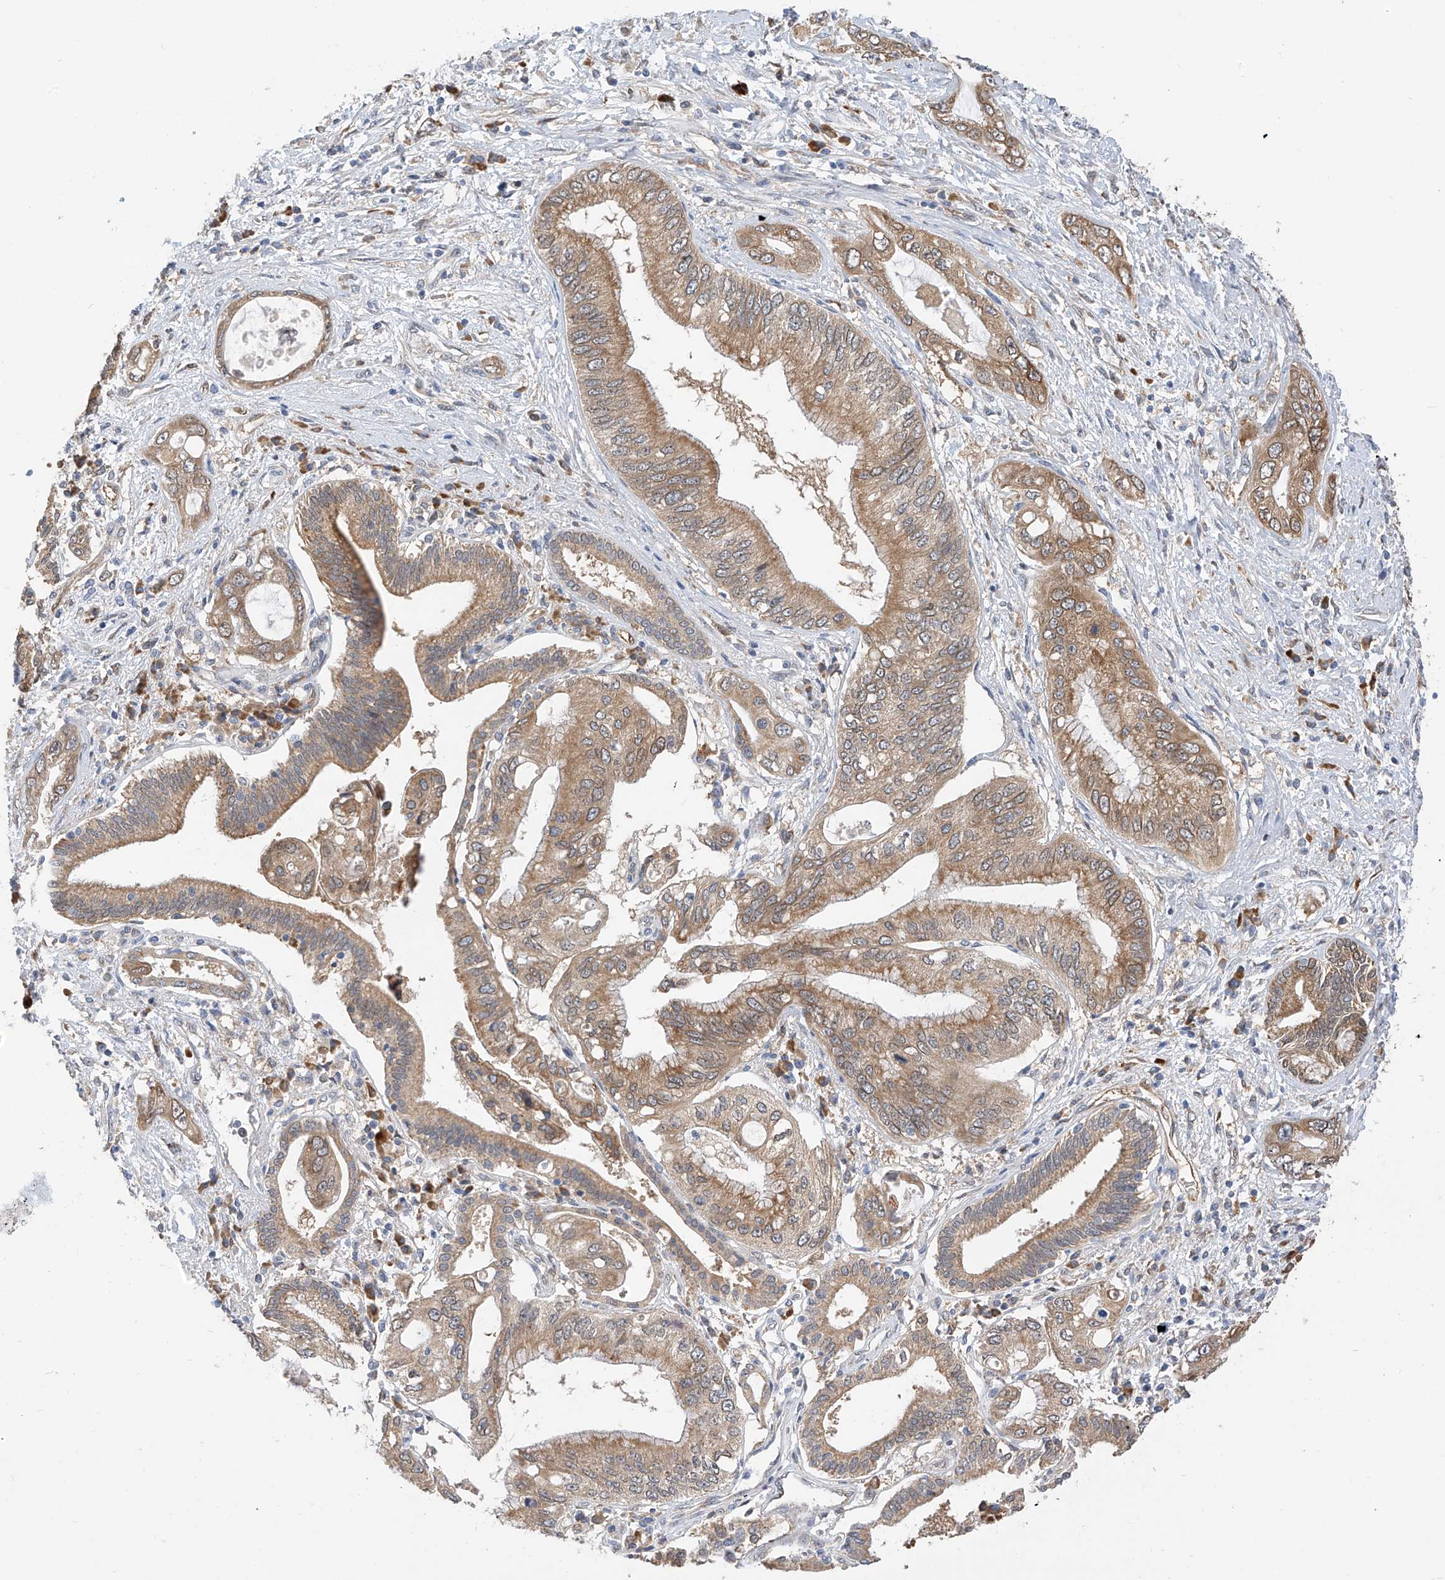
{"staining": {"intensity": "moderate", "quantity": ">75%", "location": "cytoplasmic/membranous"}, "tissue": "pancreatic cancer", "cell_type": "Tumor cells", "image_type": "cancer", "snomed": [{"axis": "morphology", "description": "Inflammation, NOS"}, {"axis": "morphology", "description": "Adenocarcinoma, NOS"}, {"axis": "topography", "description": "Pancreas"}], "caption": "Protein expression analysis of human pancreatic cancer reveals moderate cytoplasmic/membranous expression in approximately >75% of tumor cells. The protein of interest is shown in brown color, while the nuclei are stained blue.", "gene": "PPA2", "patient": {"sex": "female", "age": 56}}